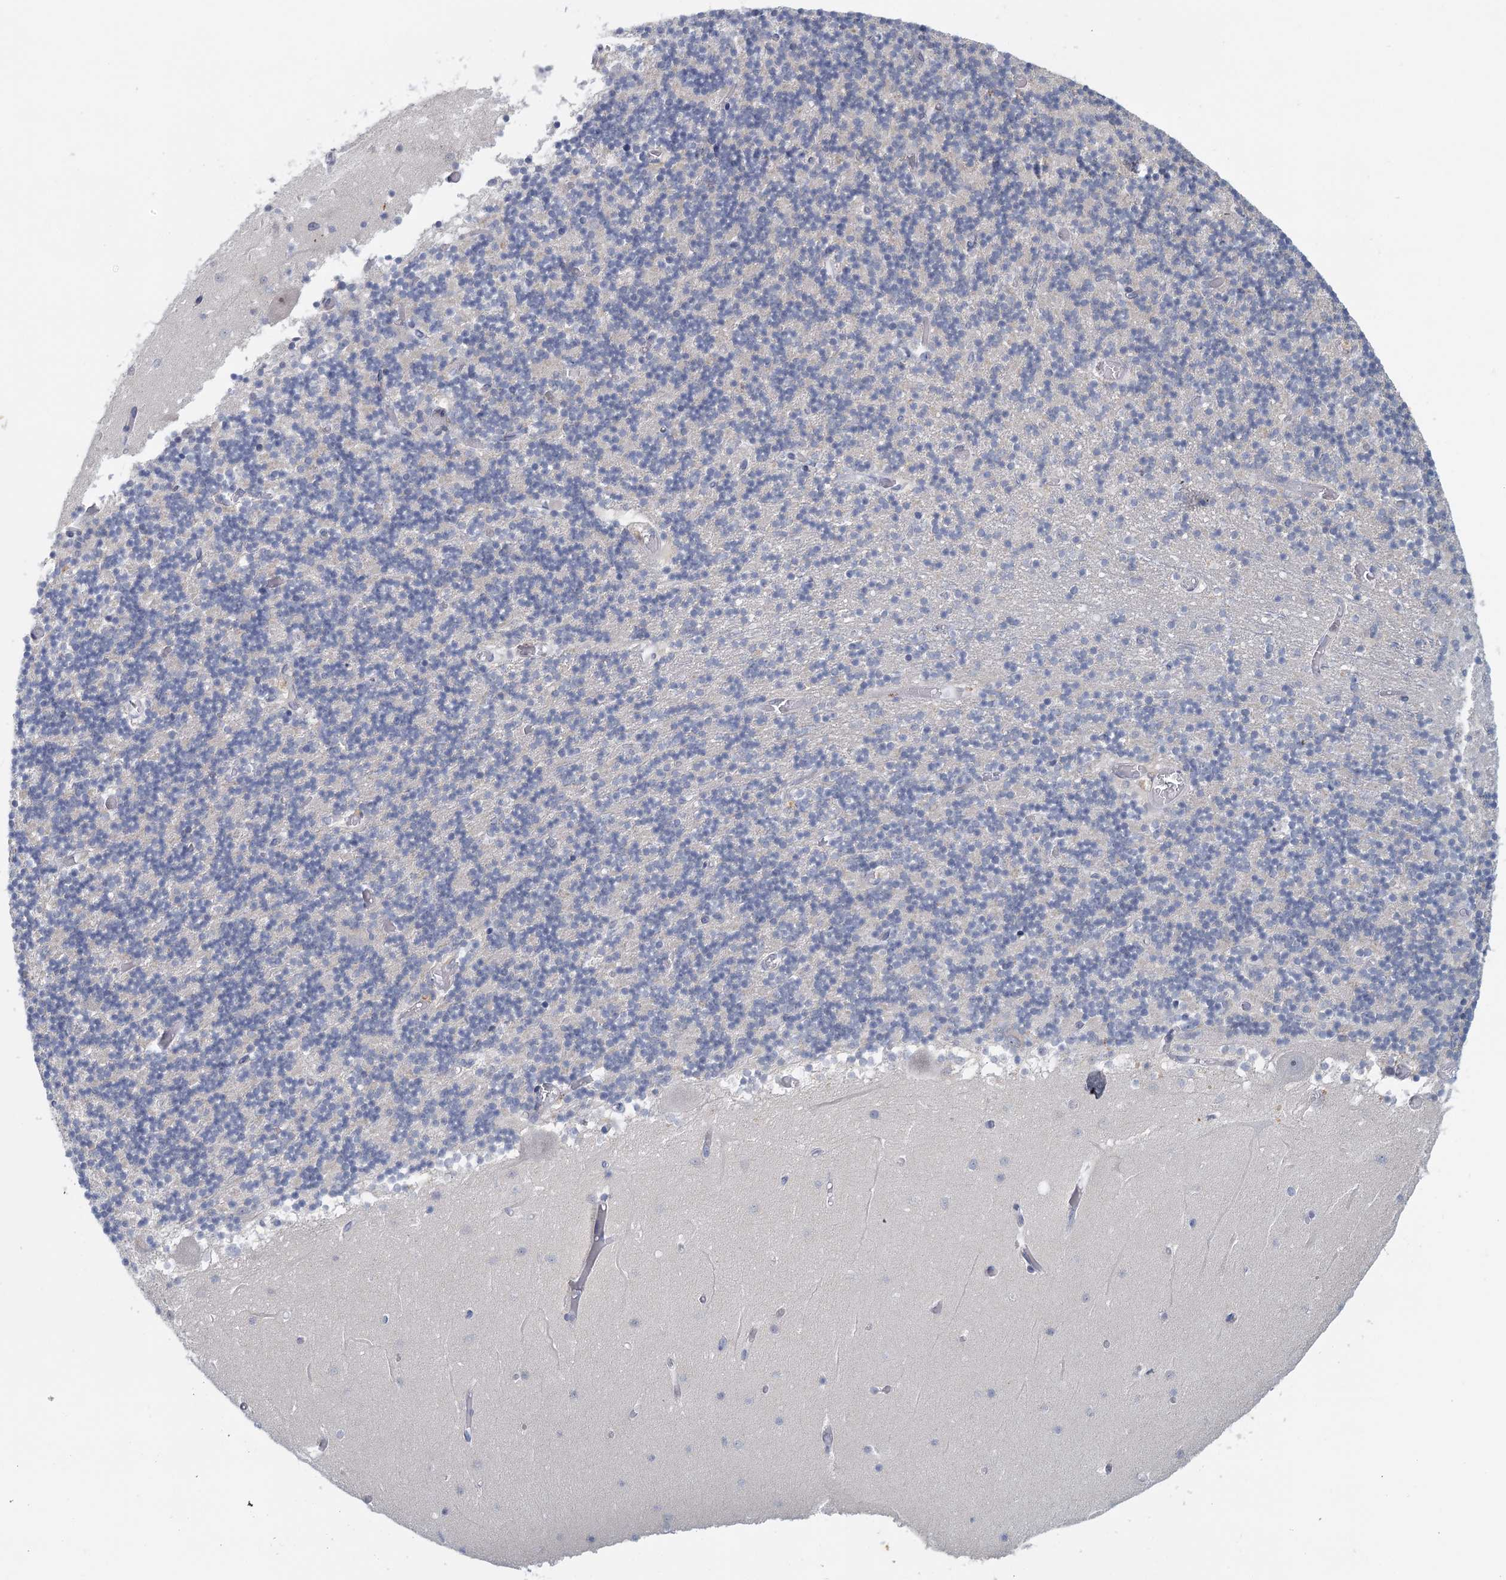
{"staining": {"intensity": "negative", "quantity": "none", "location": "none"}, "tissue": "cerebellum", "cell_type": "Cells in granular layer", "image_type": "normal", "snomed": [{"axis": "morphology", "description": "Normal tissue, NOS"}, {"axis": "topography", "description": "Cerebellum"}], "caption": "Micrograph shows no significant protein positivity in cells in granular layer of benign cerebellum. Nuclei are stained in blue.", "gene": "MYO7B", "patient": {"sex": "female", "age": 28}}